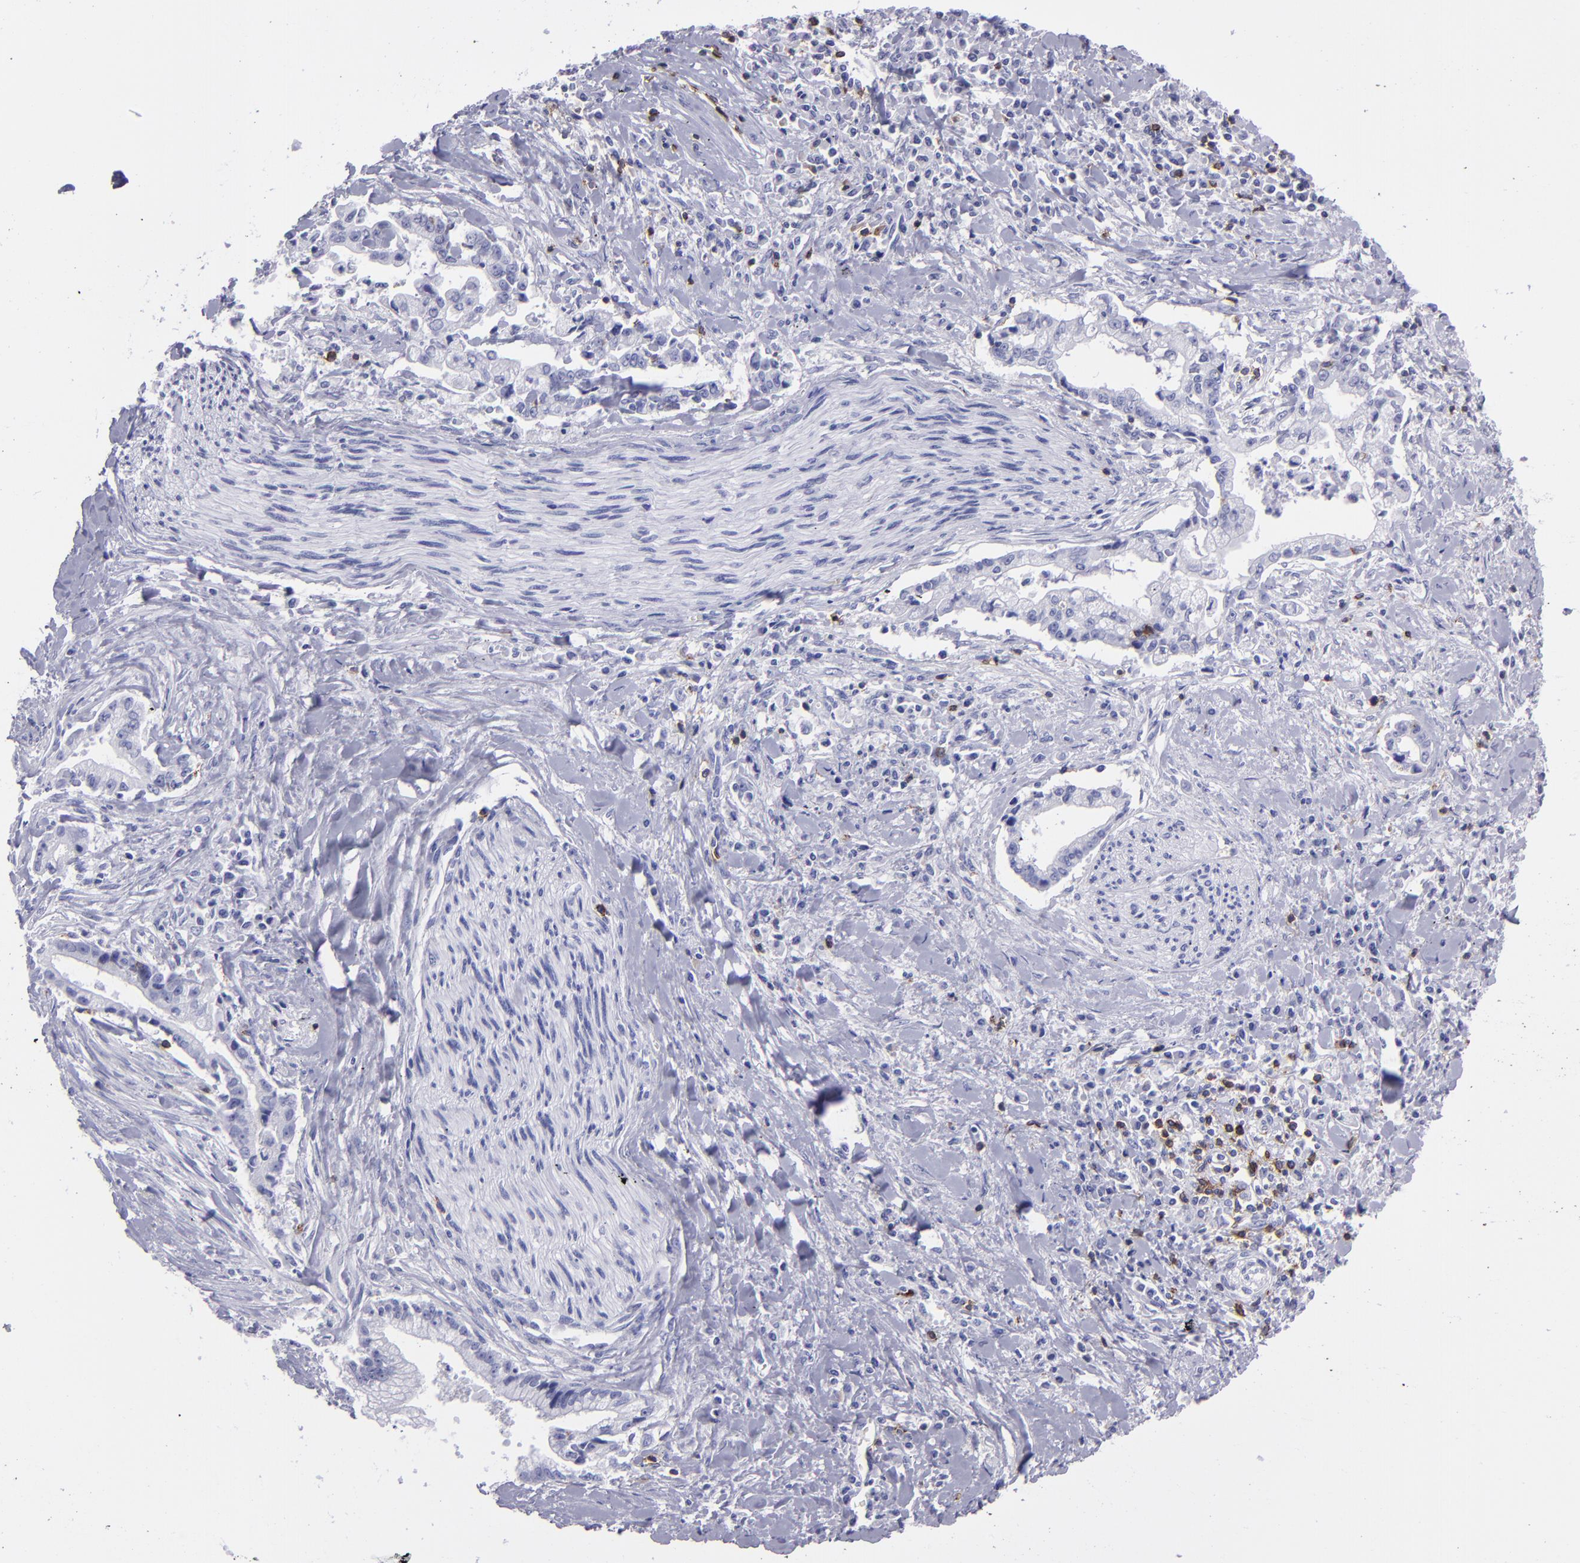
{"staining": {"intensity": "negative", "quantity": "none", "location": "none"}, "tissue": "liver cancer", "cell_type": "Tumor cells", "image_type": "cancer", "snomed": [{"axis": "morphology", "description": "Cholangiocarcinoma"}, {"axis": "topography", "description": "Liver"}], "caption": "Protein analysis of cholangiocarcinoma (liver) shows no significant positivity in tumor cells.", "gene": "CD6", "patient": {"sex": "male", "age": 57}}